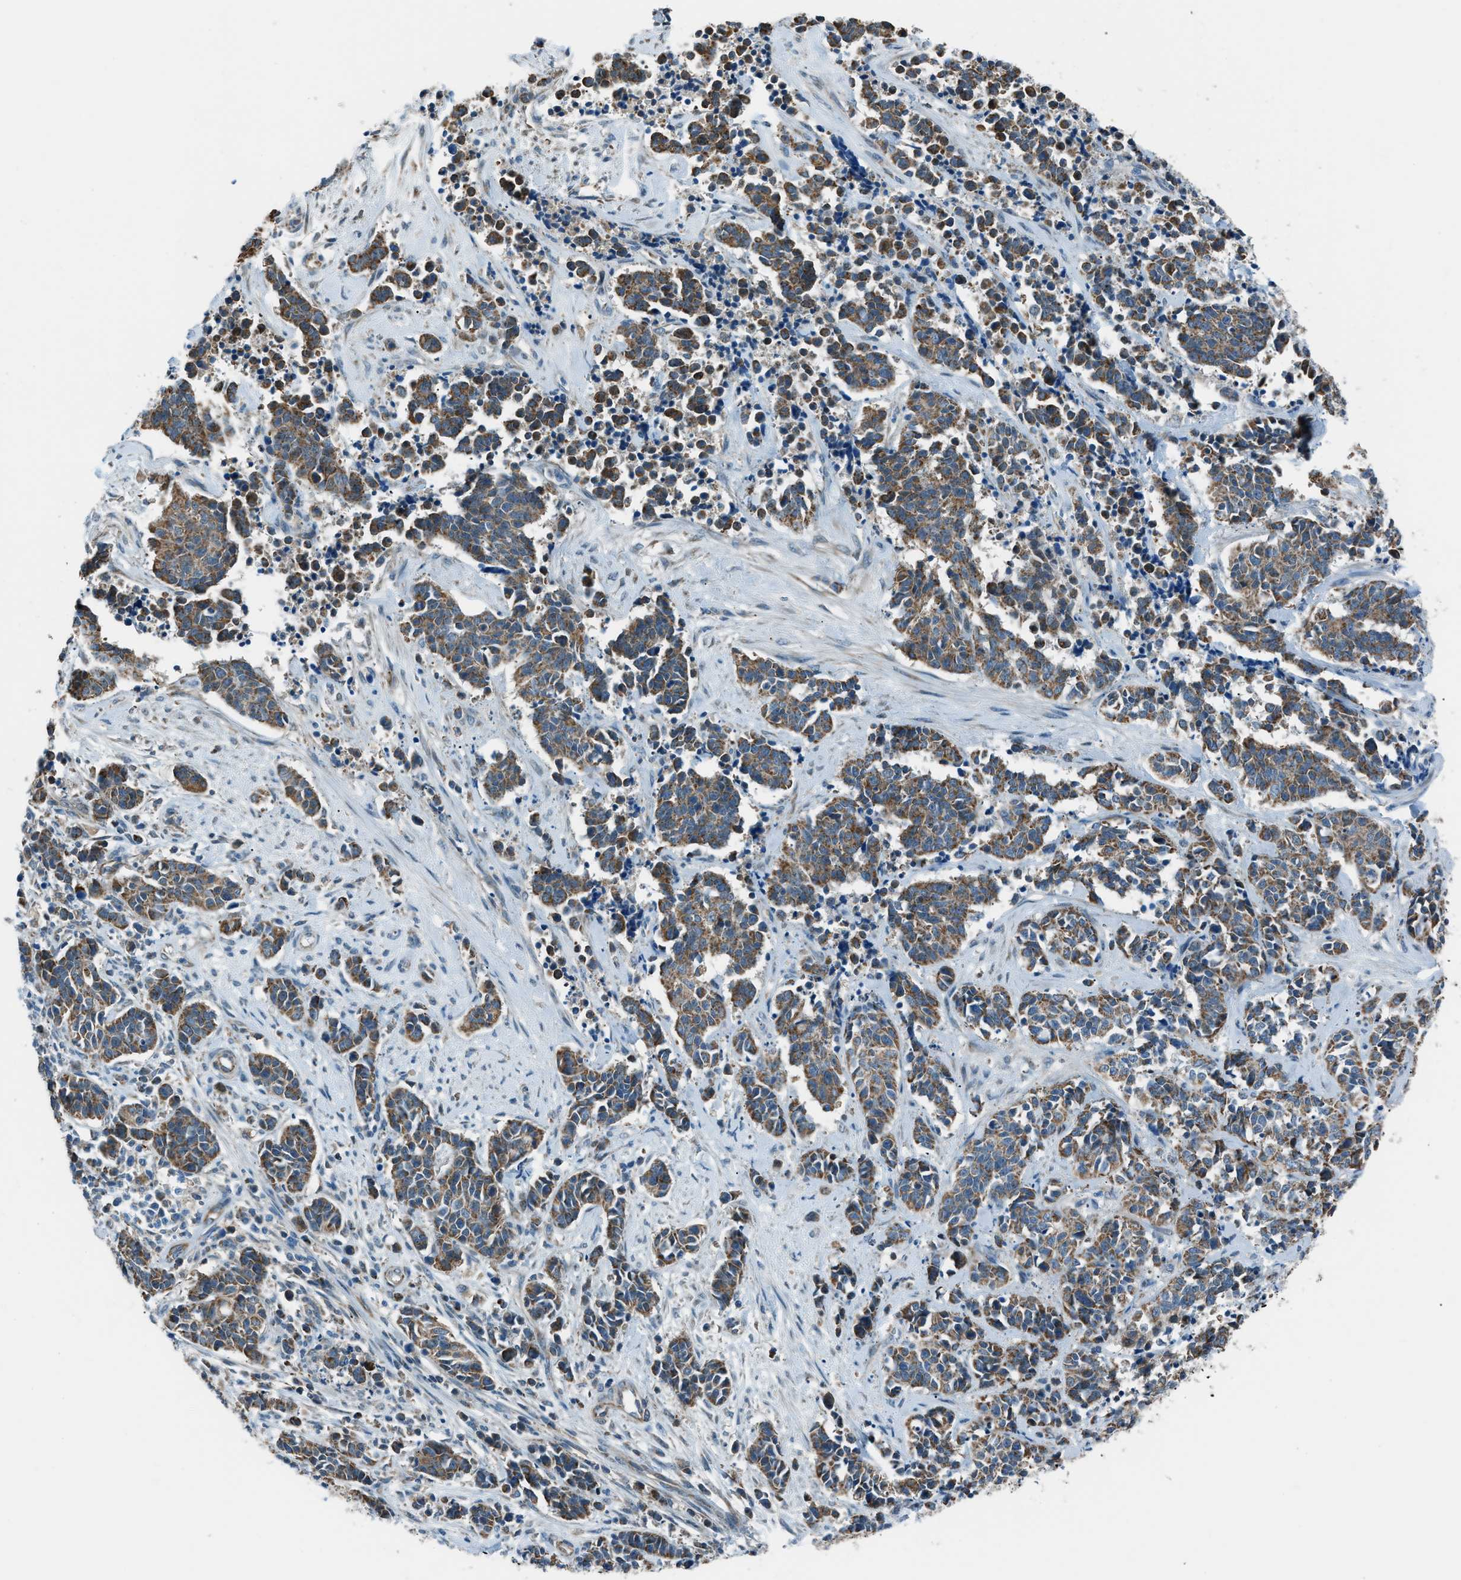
{"staining": {"intensity": "strong", "quantity": "25%-75%", "location": "cytoplasmic/membranous"}, "tissue": "cervical cancer", "cell_type": "Tumor cells", "image_type": "cancer", "snomed": [{"axis": "morphology", "description": "Squamous cell carcinoma, NOS"}, {"axis": "topography", "description": "Cervix"}], "caption": "Human cervical cancer stained with a protein marker displays strong staining in tumor cells.", "gene": "PIGG", "patient": {"sex": "female", "age": 35}}